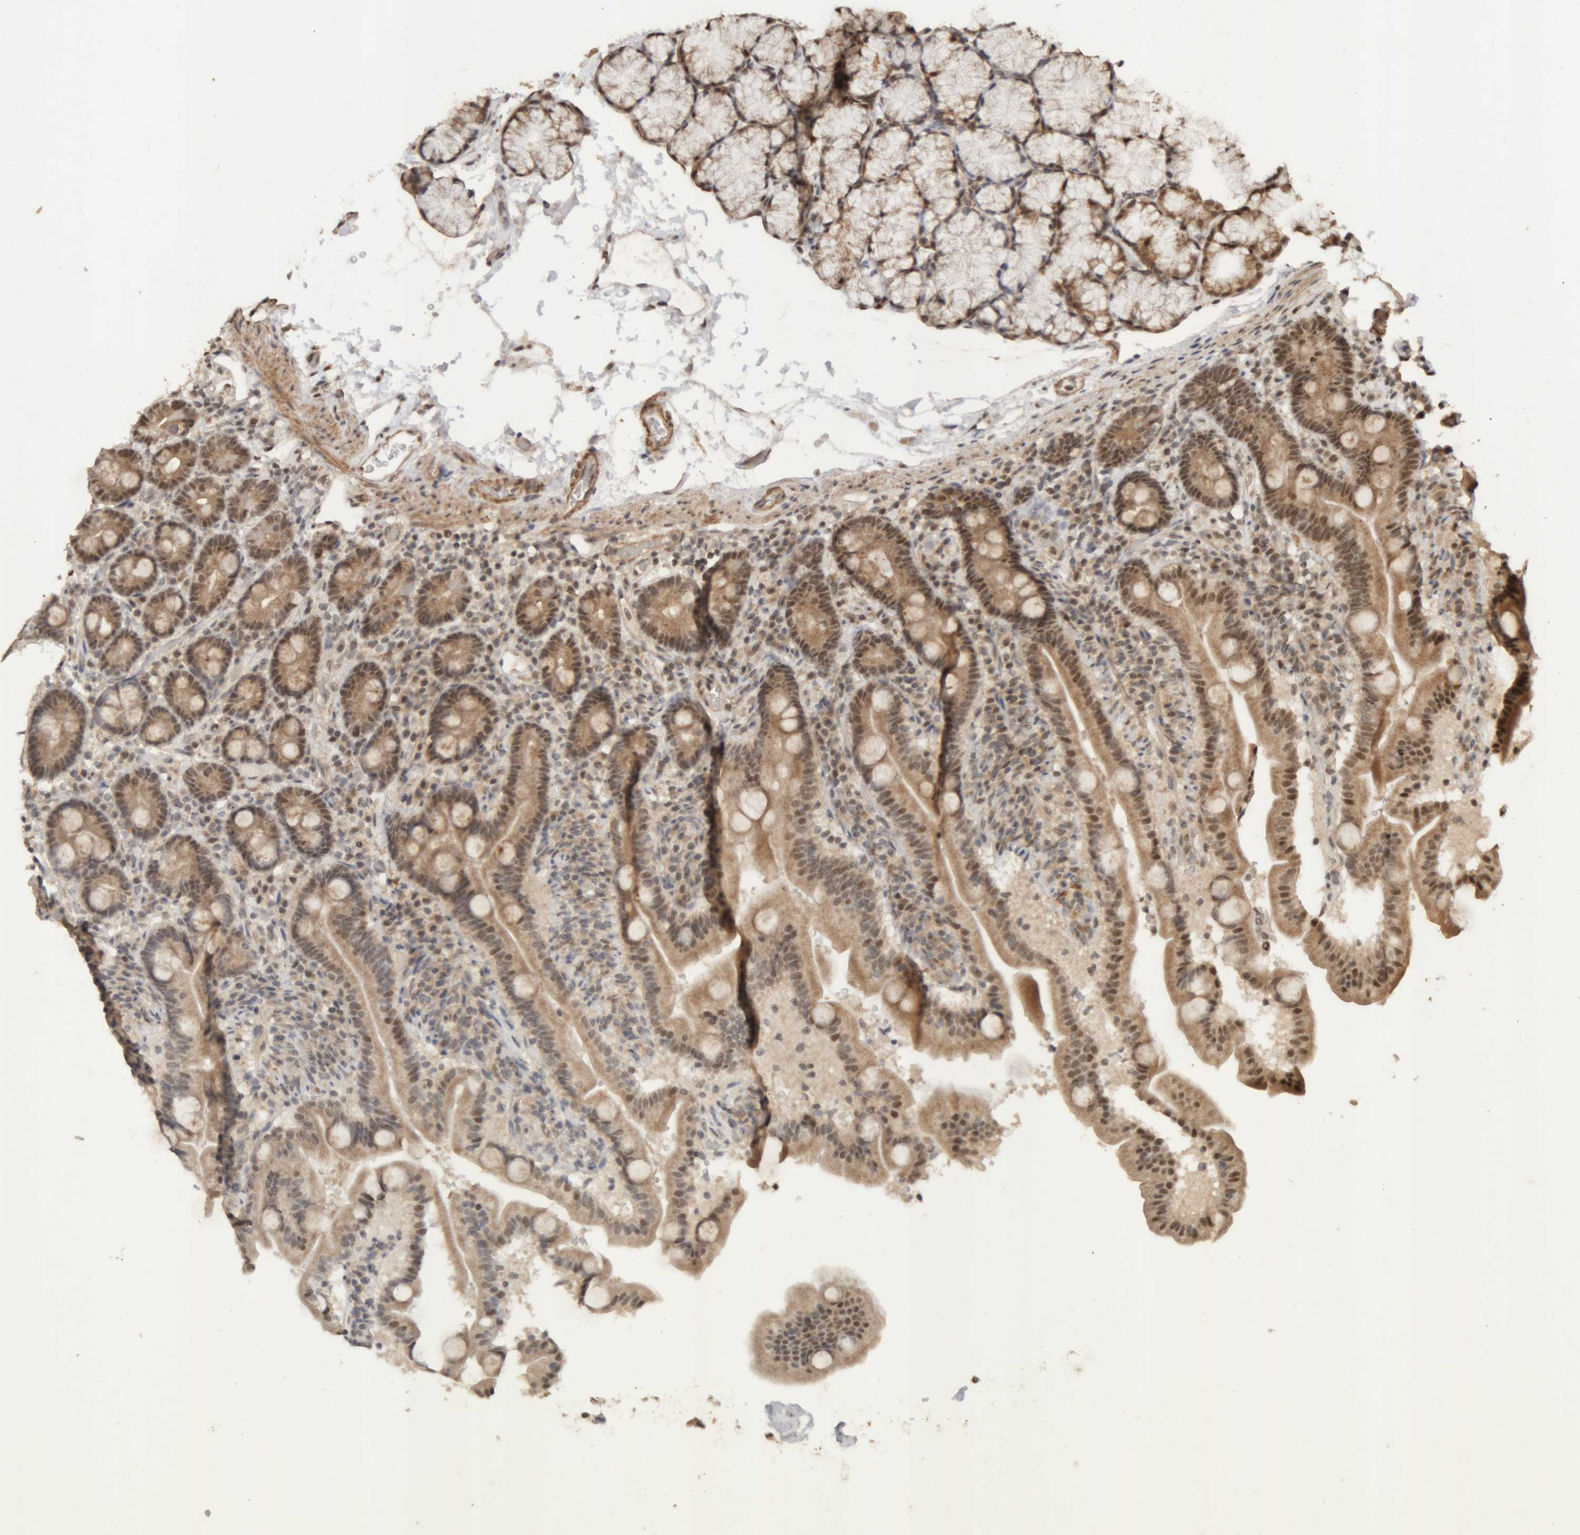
{"staining": {"intensity": "moderate", "quantity": ">75%", "location": "cytoplasmic/membranous,nuclear"}, "tissue": "duodenum", "cell_type": "Glandular cells", "image_type": "normal", "snomed": [{"axis": "morphology", "description": "Normal tissue, NOS"}, {"axis": "topography", "description": "Duodenum"}], "caption": "A medium amount of moderate cytoplasmic/membranous,nuclear staining is identified in about >75% of glandular cells in normal duodenum. Immunohistochemistry stains the protein in brown and the nuclei are stained blue.", "gene": "KEAP1", "patient": {"sex": "male", "age": 54}}